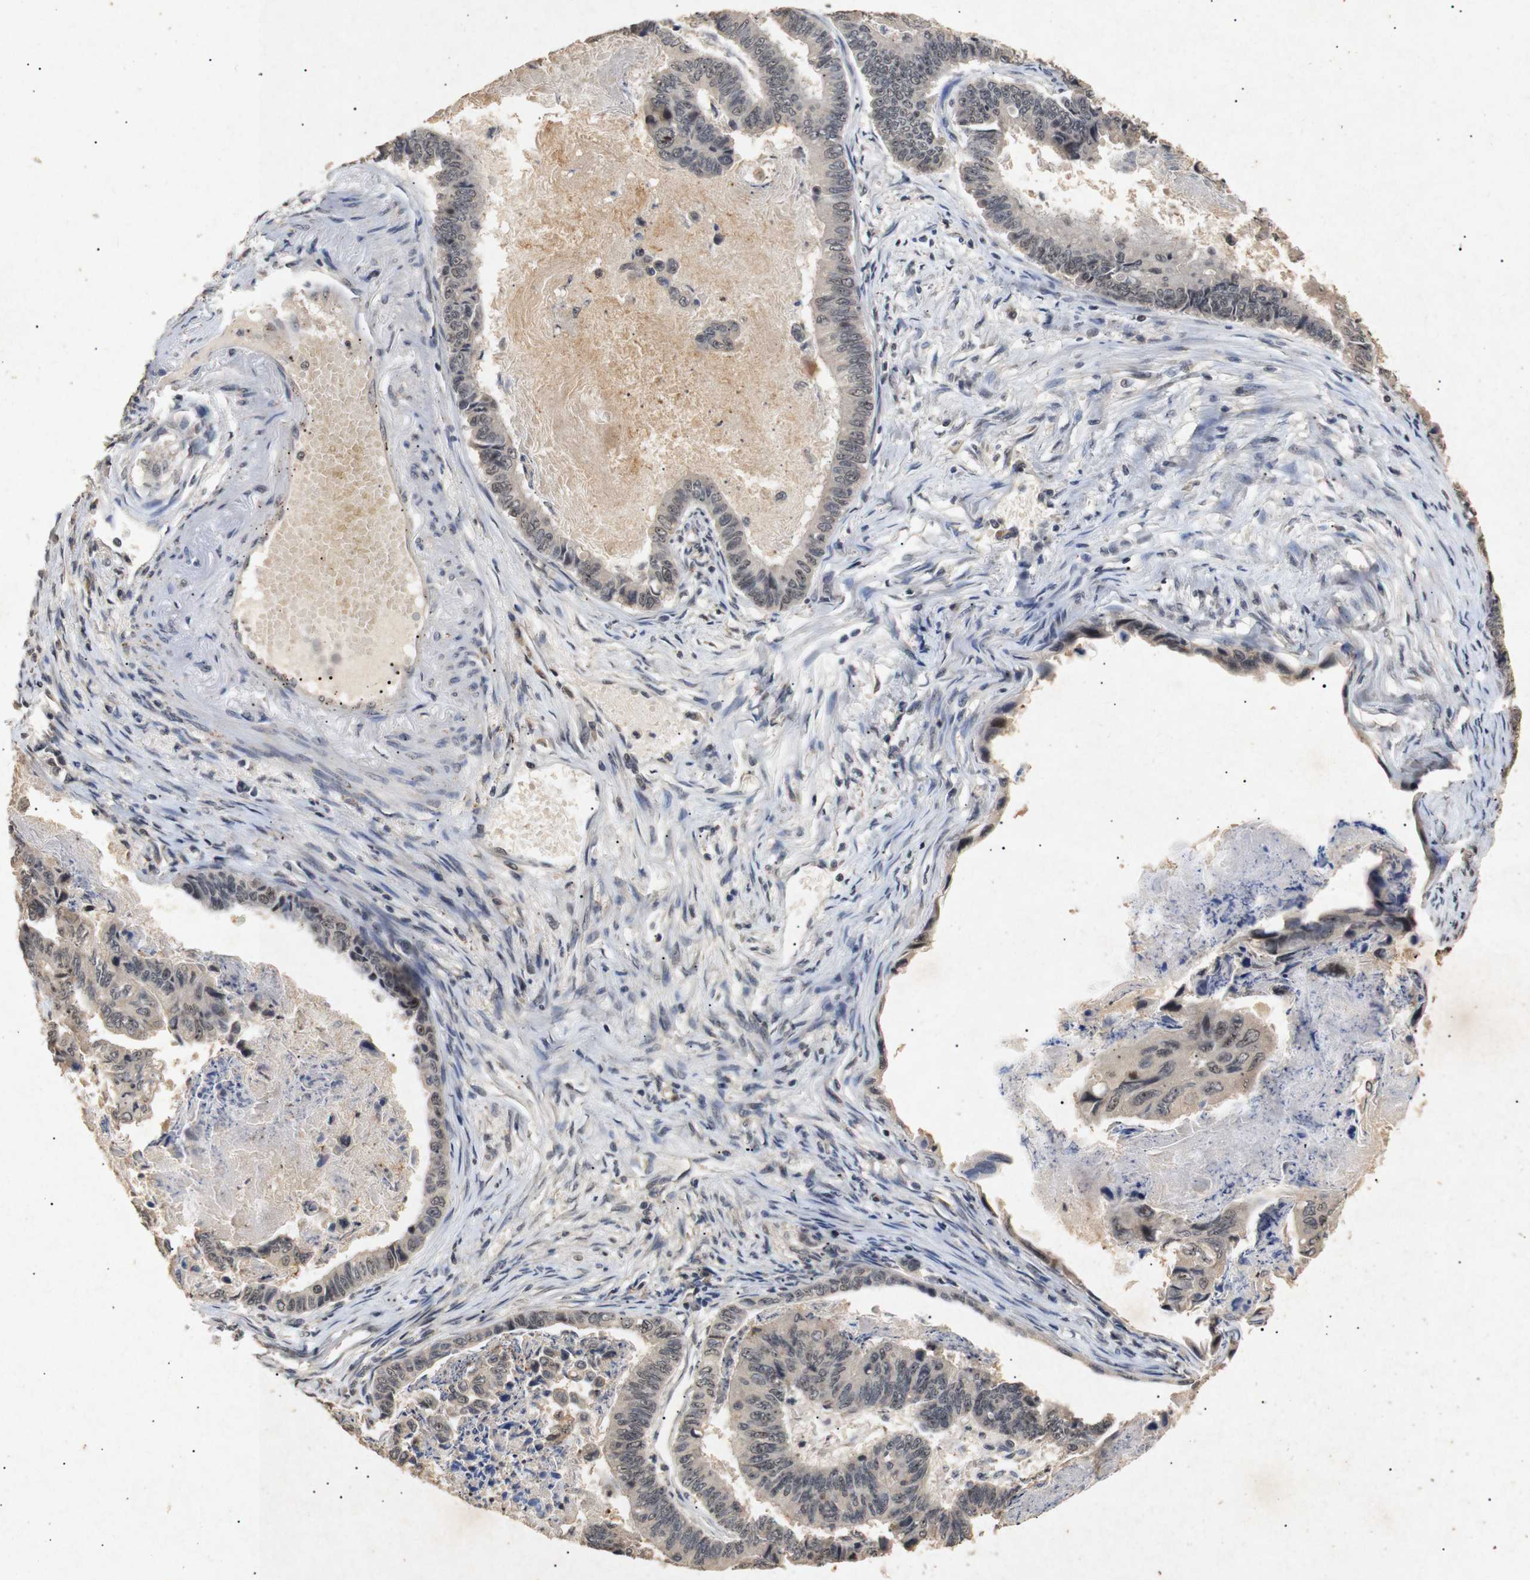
{"staining": {"intensity": "weak", "quantity": "25%-75%", "location": "nuclear"}, "tissue": "stomach cancer", "cell_type": "Tumor cells", "image_type": "cancer", "snomed": [{"axis": "morphology", "description": "Adenocarcinoma, NOS"}, {"axis": "topography", "description": "Stomach, lower"}], "caption": "Protein analysis of adenocarcinoma (stomach) tissue displays weak nuclear positivity in about 25%-75% of tumor cells. (Brightfield microscopy of DAB IHC at high magnification).", "gene": "PARN", "patient": {"sex": "male", "age": 77}}